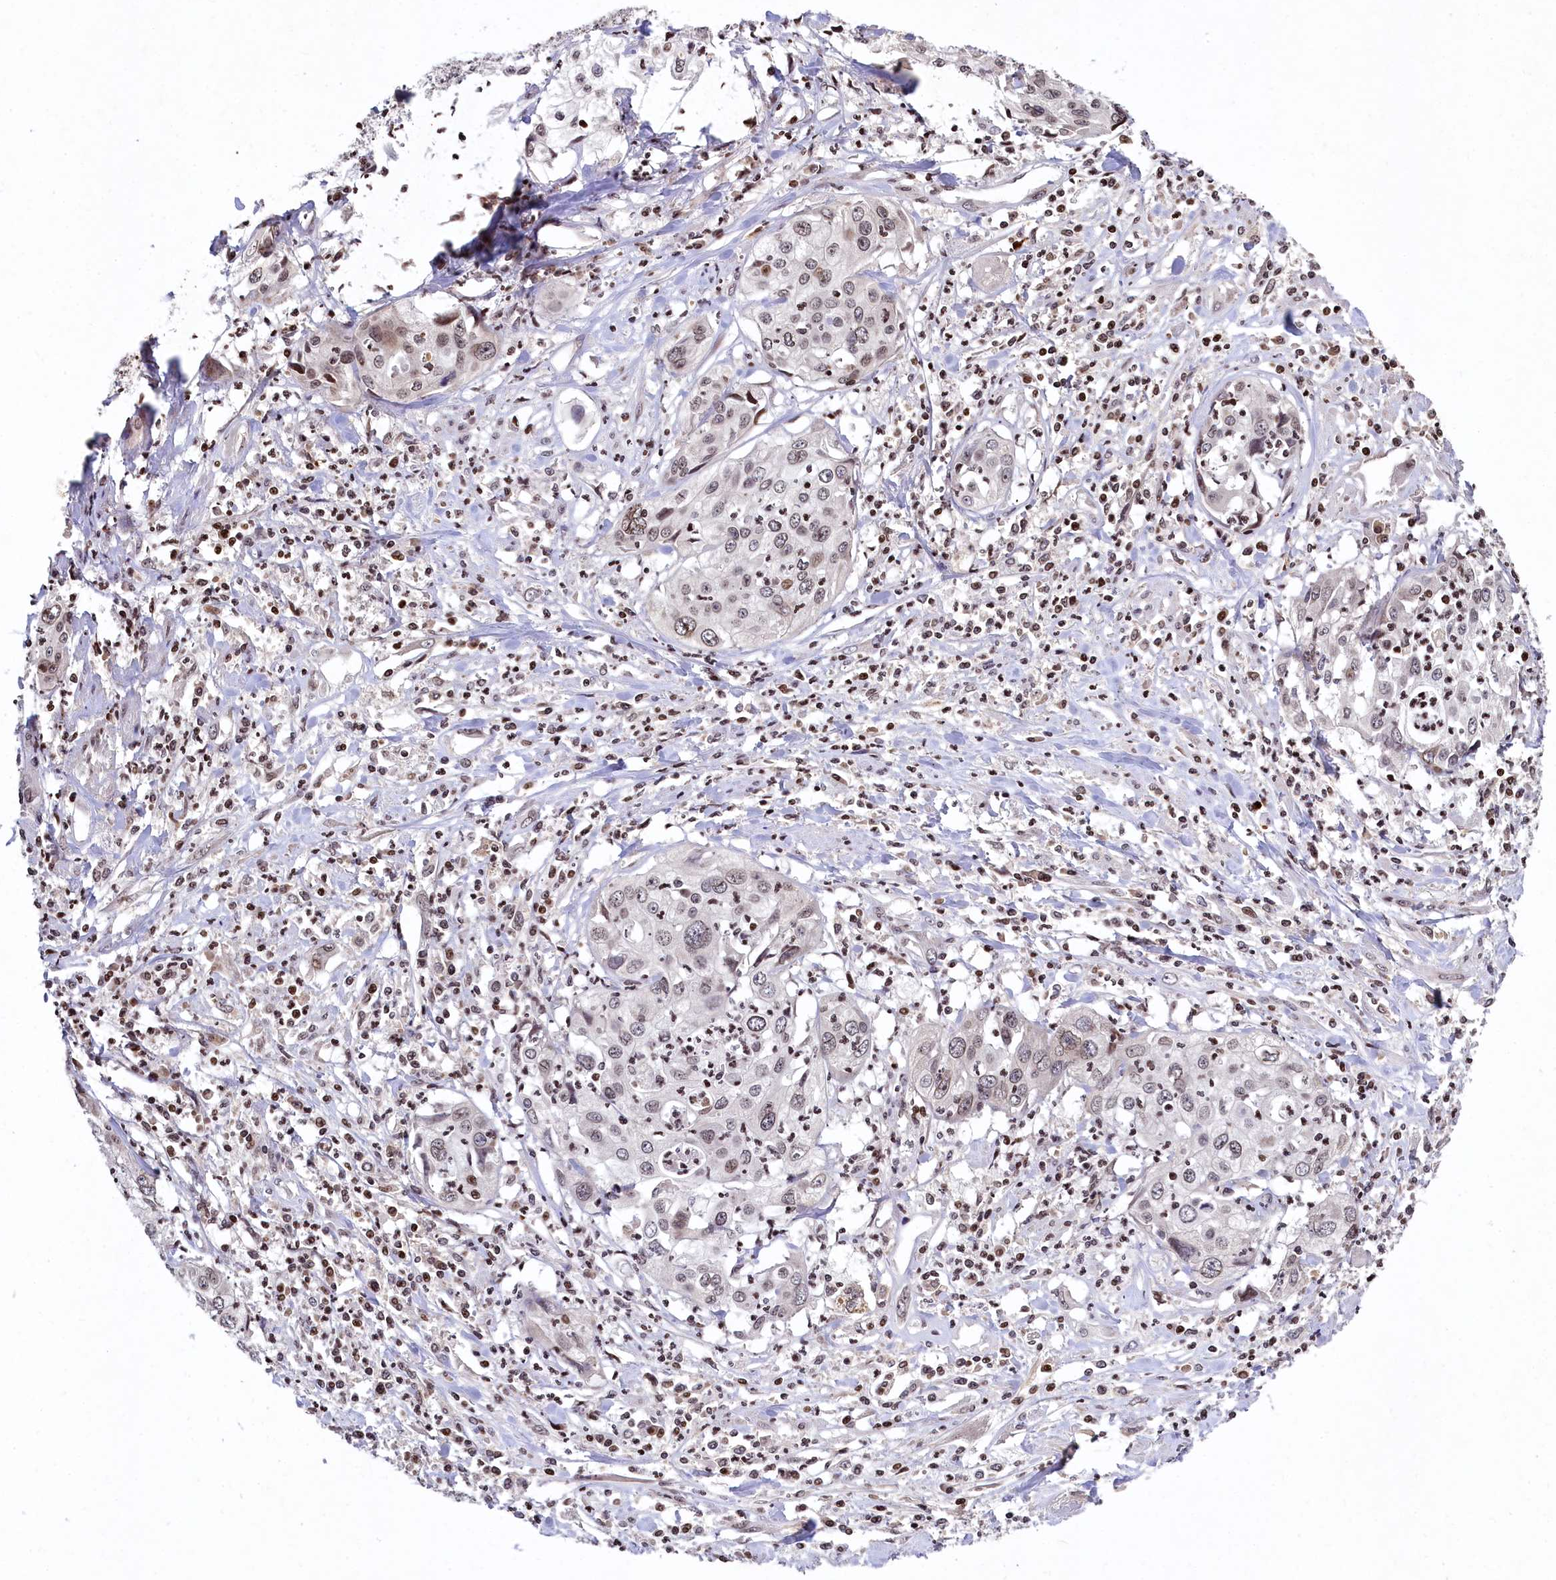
{"staining": {"intensity": "negative", "quantity": "none", "location": "none"}, "tissue": "cervical cancer", "cell_type": "Tumor cells", "image_type": "cancer", "snomed": [{"axis": "morphology", "description": "Squamous cell carcinoma, NOS"}, {"axis": "topography", "description": "Cervix"}], "caption": "Tumor cells show no significant protein positivity in cervical cancer (squamous cell carcinoma). The staining was performed using DAB (3,3'-diaminobenzidine) to visualize the protein expression in brown, while the nuclei were stained in blue with hematoxylin (Magnification: 20x).", "gene": "FAM217B", "patient": {"sex": "female", "age": 31}}